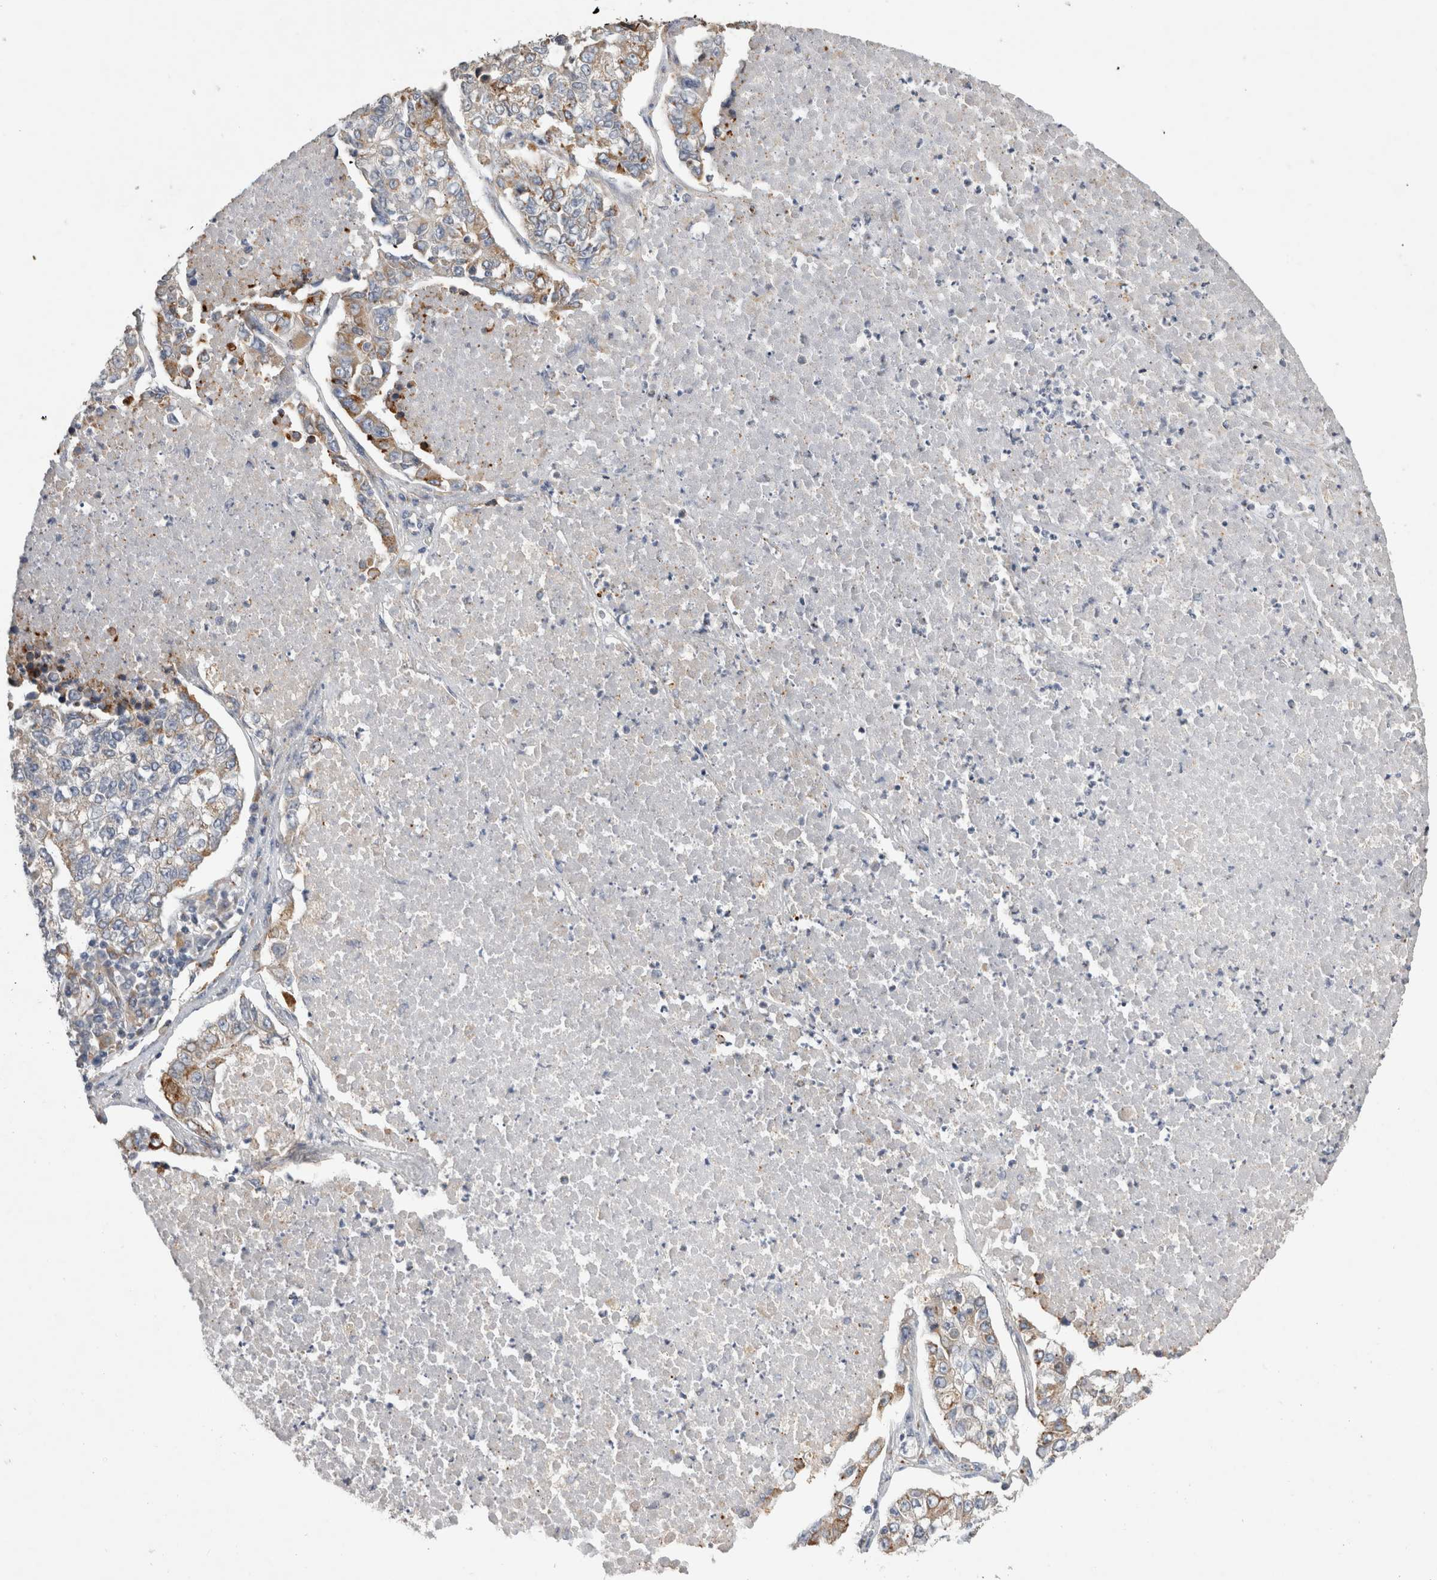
{"staining": {"intensity": "weak", "quantity": "<25%", "location": "cytoplasmic/membranous"}, "tissue": "lung cancer", "cell_type": "Tumor cells", "image_type": "cancer", "snomed": [{"axis": "morphology", "description": "Adenocarcinoma, NOS"}, {"axis": "topography", "description": "Lung"}], "caption": "DAB (3,3'-diaminobenzidine) immunohistochemical staining of lung cancer (adenocarcinoma) demonstrates no significant positivity in tumor cells.", "gene": "TRMT9B", "patient": {"sex": "male", "age": 49}}